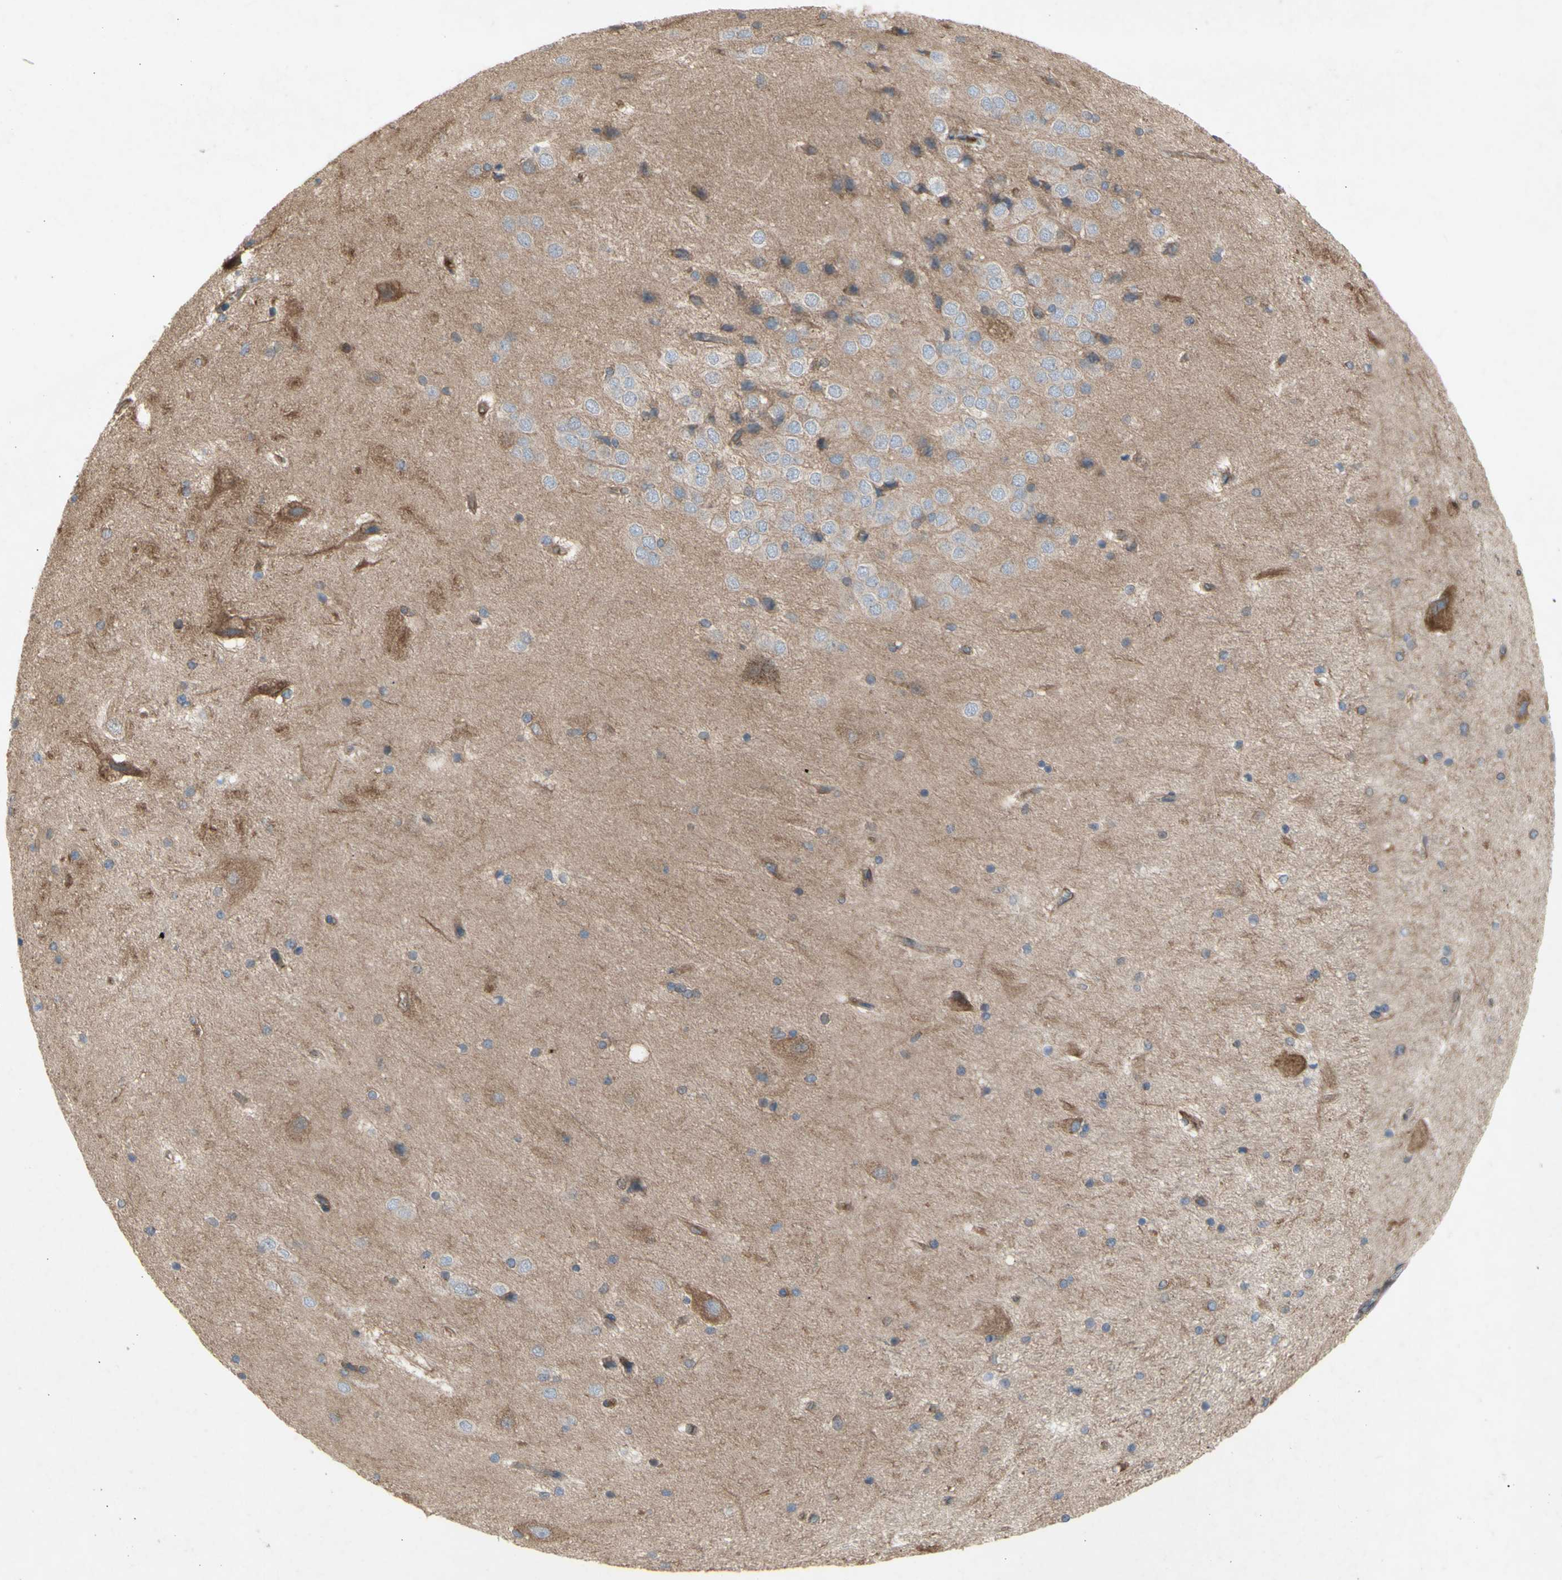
{"staining": {"intensity": "negative", "quantity": "none", "location": "none"}, "tissue": "hippocampus", "cell_type": "Glial cells", "image_type": "normal", "snomed": [{"axis": "morphology", "description": "Normal tissue, NOS"}, {"axis": "topography", "description": "Hippocampus"}], "caption": "IHC histopathology image of unremarkable hippocampus: human hippocampus stained with DAB (3,3'-diaminobenzidine) shows no significant protein staining in glial cells.", "gene": "KLC1", "patient": {"sex": "female", "age": 19}}